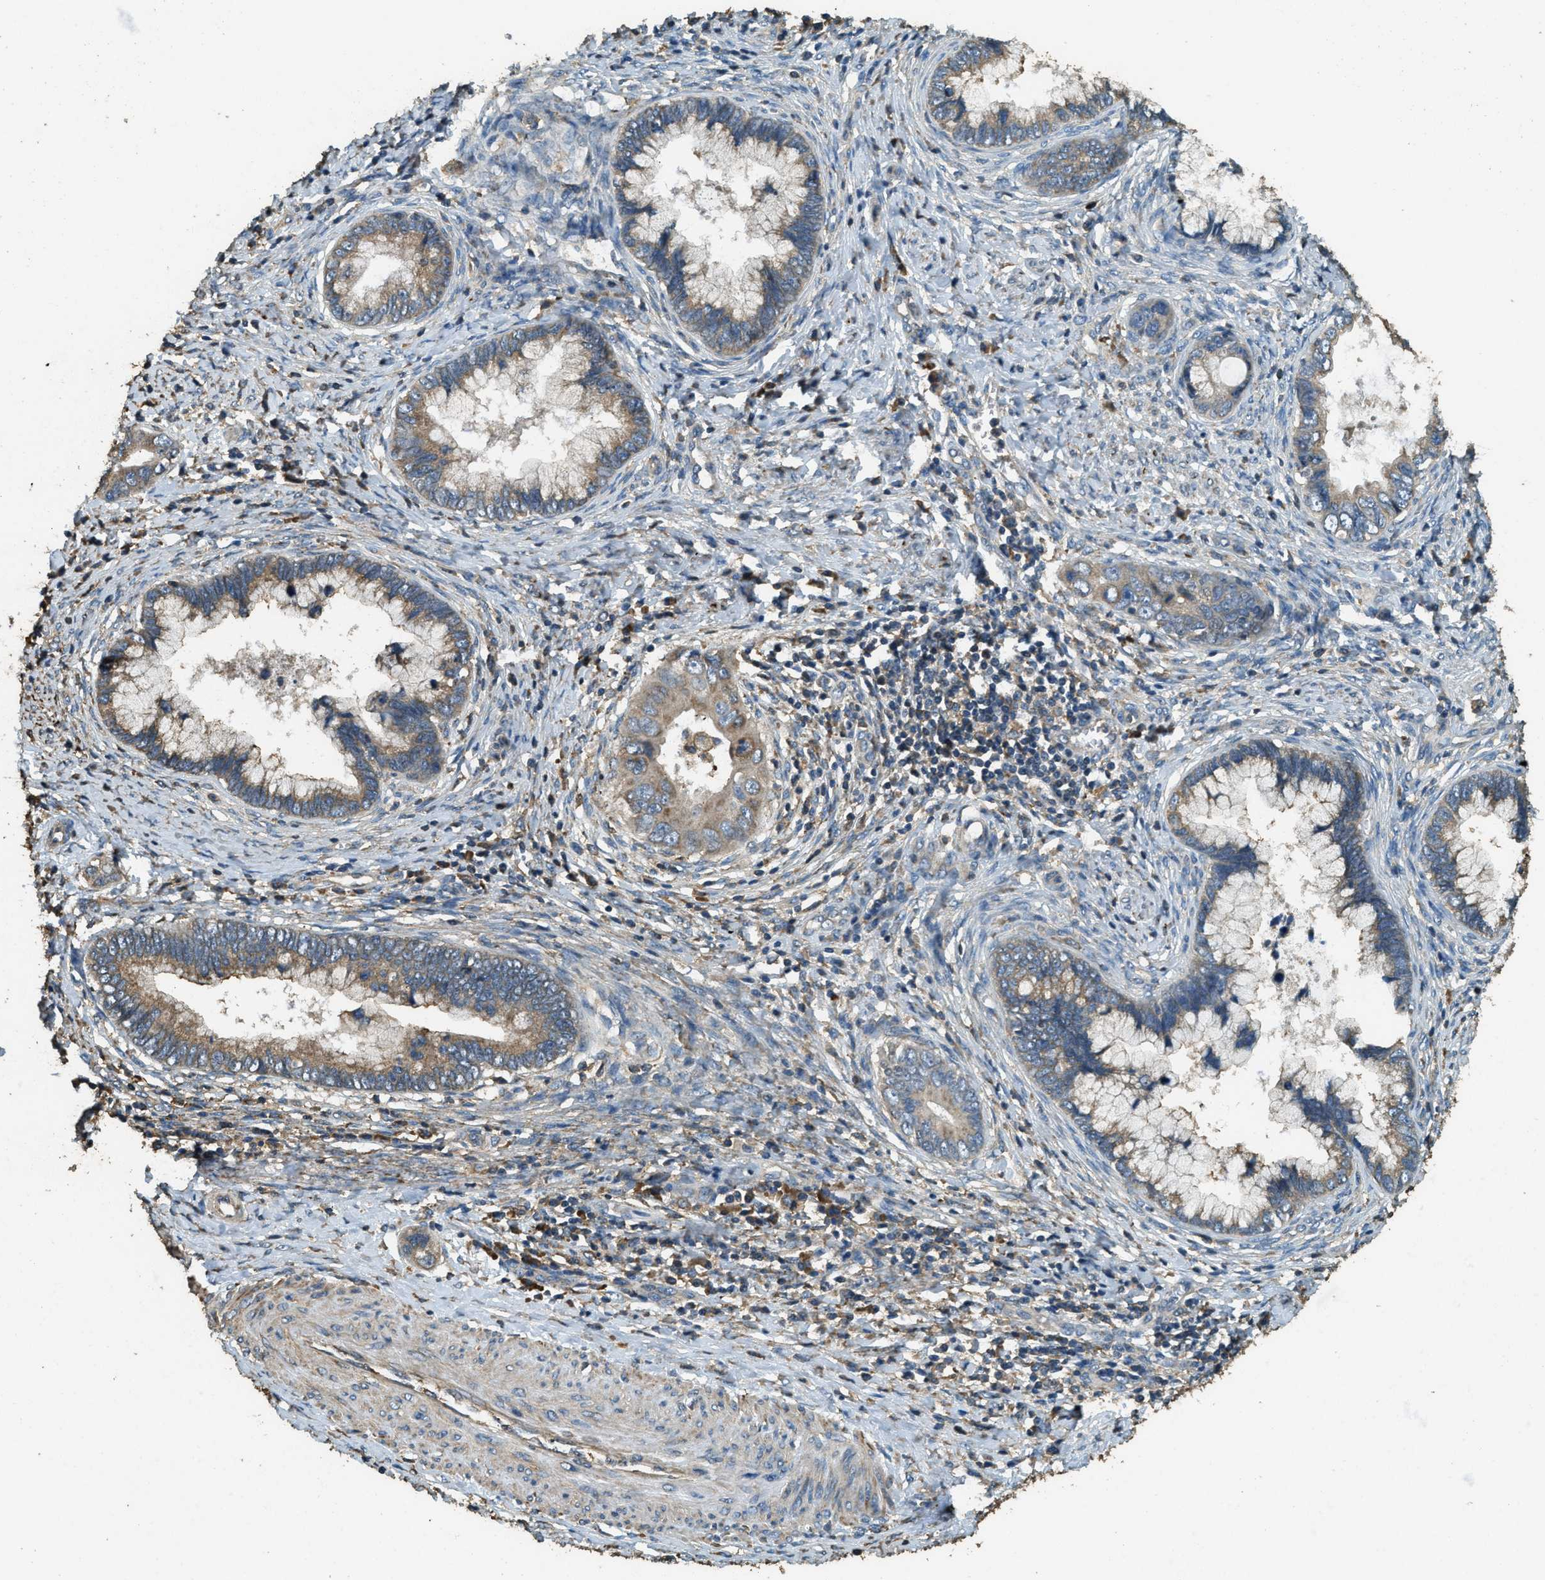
{"staining": {"intensity": "moderate", "quantity": ">75%", "location": "cytoplasmic/membranous"}, "tissue": "cervical cancer", "cell_type": "Tumor cells", "image_type": "cancer", "snomed": [{"axis": "morphology", "description": "Adenocarcinoma, NOS"}, {"axis": "topography", "description": "Cervix"}], "caption": "An image of cervical adenocarcinoma stained for a protein displays moderate cytoplasmic/membranous brown staining in tumor cells.", "gene": "ERGIC1", "patient": {"sex": "female", "age": 44}}